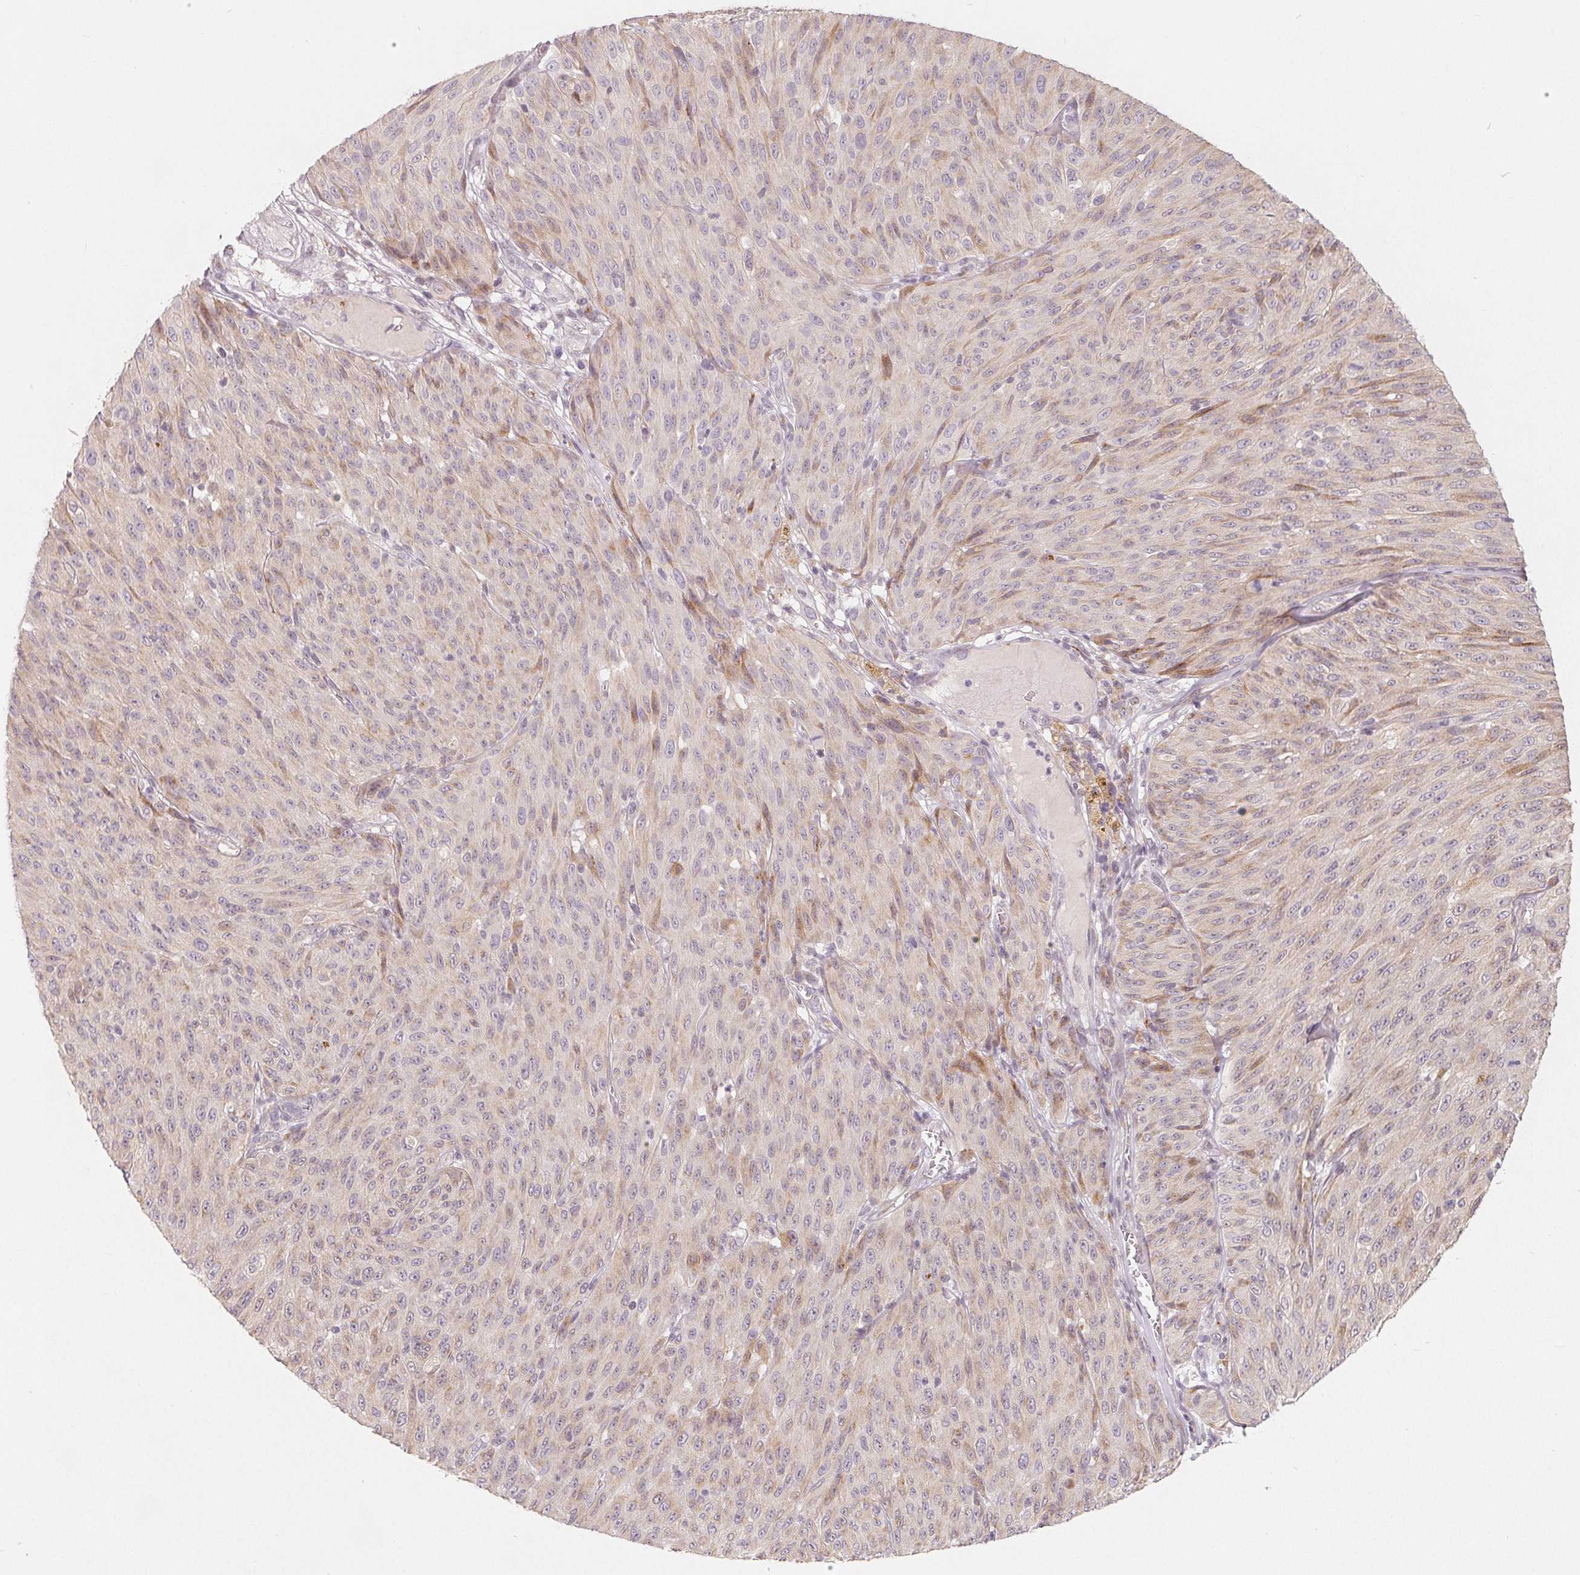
{"staining": {"intensity": "negative", "quantity": "none", "location": "none"}, "tissue": "melanoma", "cell_type": "Tumor cells", "image_type": "cancer", "snomed": [{"axis": "morphology", "description": "Malignant melanoma, NOS"}, {"axis": "topography", "description": "Skin"}], "caption": "Tumor cells are negative for brown protein staining in melanoma. The staining is performed using DAB brown chromogen with nuclei counter-stained in using hematoxylin.", "gene": "TMSB15B", "patient": {"sex": "male", "age": 85}}